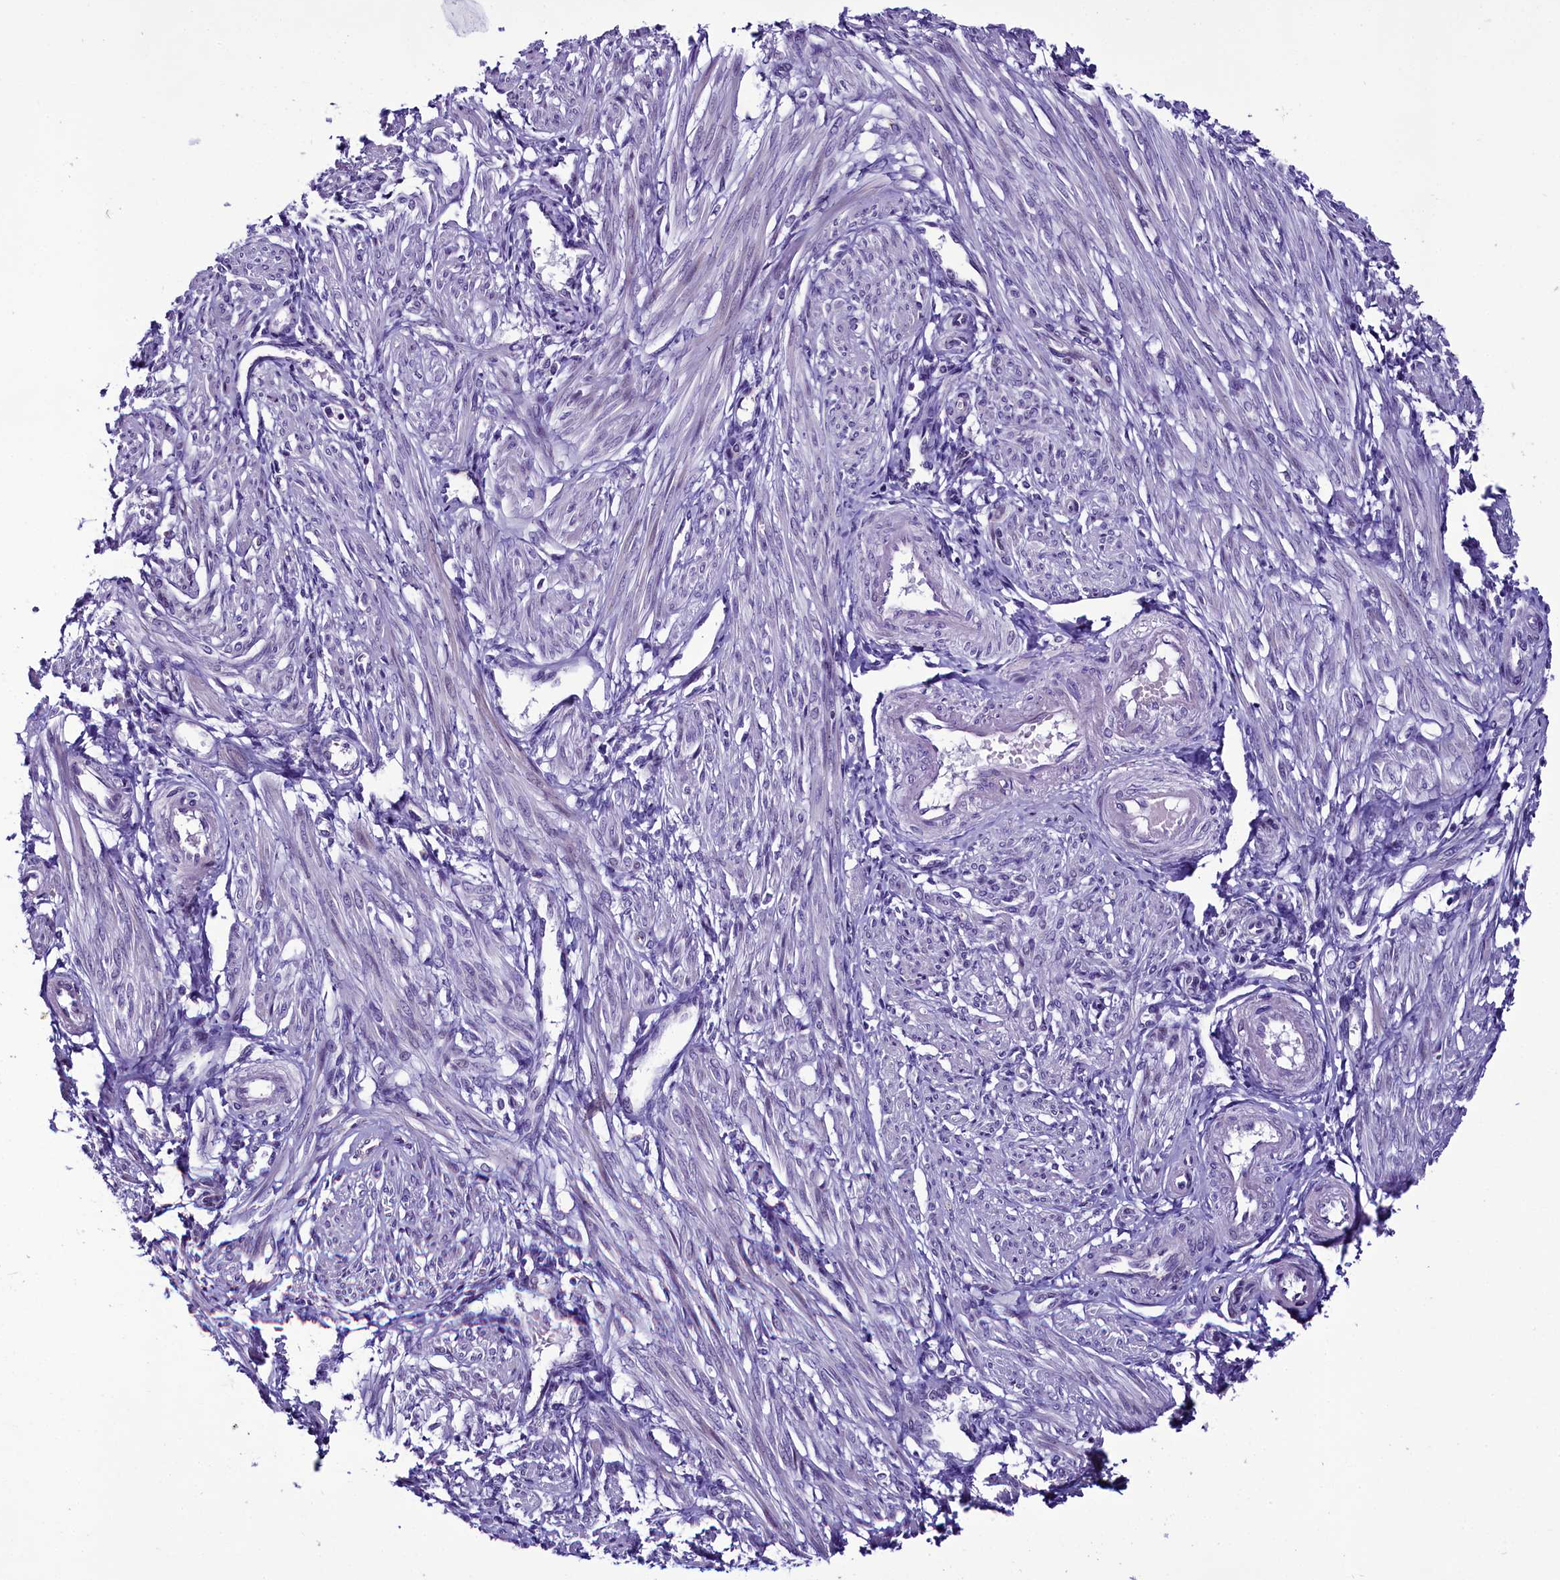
{"staining": {"intensity": "negative", "quantity": "none", "location": "none"}, "tissue": "smooth muscle", "cell_type": "Smooth muscle cells", "image_type": "normal", "snomed": [{"axis": "morphology", "description": "Normal tissue, NOS"}, {"axis": "topography", "description": "Smooth muscle"}], "caption": "DAB (3,3'-diaminobenzidine) immunohistochemical staining of unremarkable human smooth muscle displays no significant staining in smooth muscle cells. (Stains: DAB IHC with hematoxylin counter stain, Microscopy: brightfield microscopy at high magnification).", "gene": "CCDC106", "patient": {"sex": "female", "age": 39}}